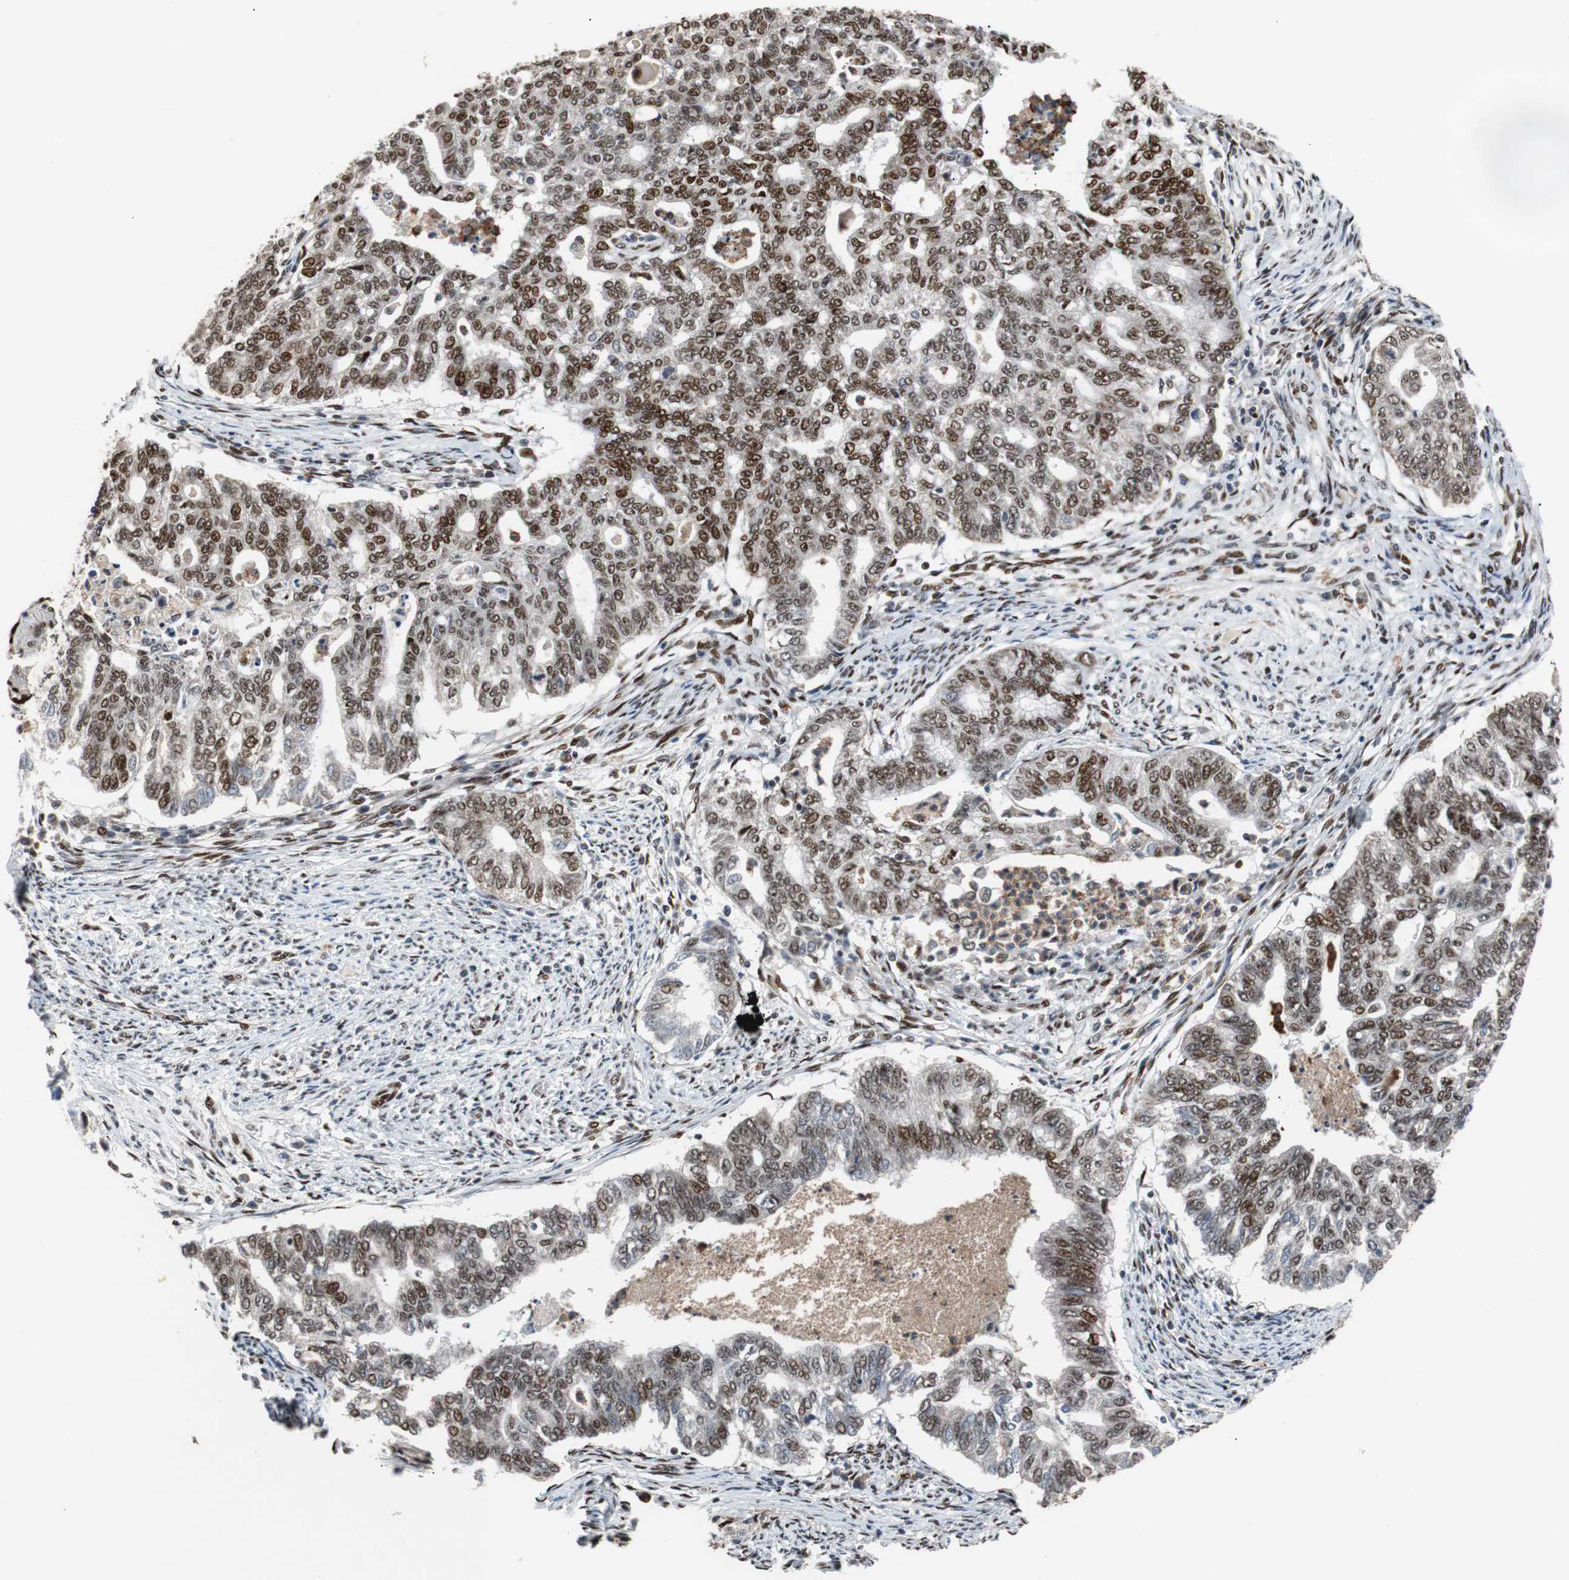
{"staining": {"intensity": "moderate", "quantity": ">75%", "location": "nuclear"}, "tissue": "endometrial cancer", "cell_type": "Tumor cells", "image_type": "cancer", "snomed": [{"axis": "morphology", "description": "Adenocarcinoma, NOS"}, {"axis": "topography", "description": "Endometrium"}], "caption": "Human endometrial adenocarcinoma stained with a brown dye exhibits moderate nuclear positive positivity in approximately >75% of tumor cells.", "gene": "NBL1", "patient": {"sex": "female", "age": 79}}